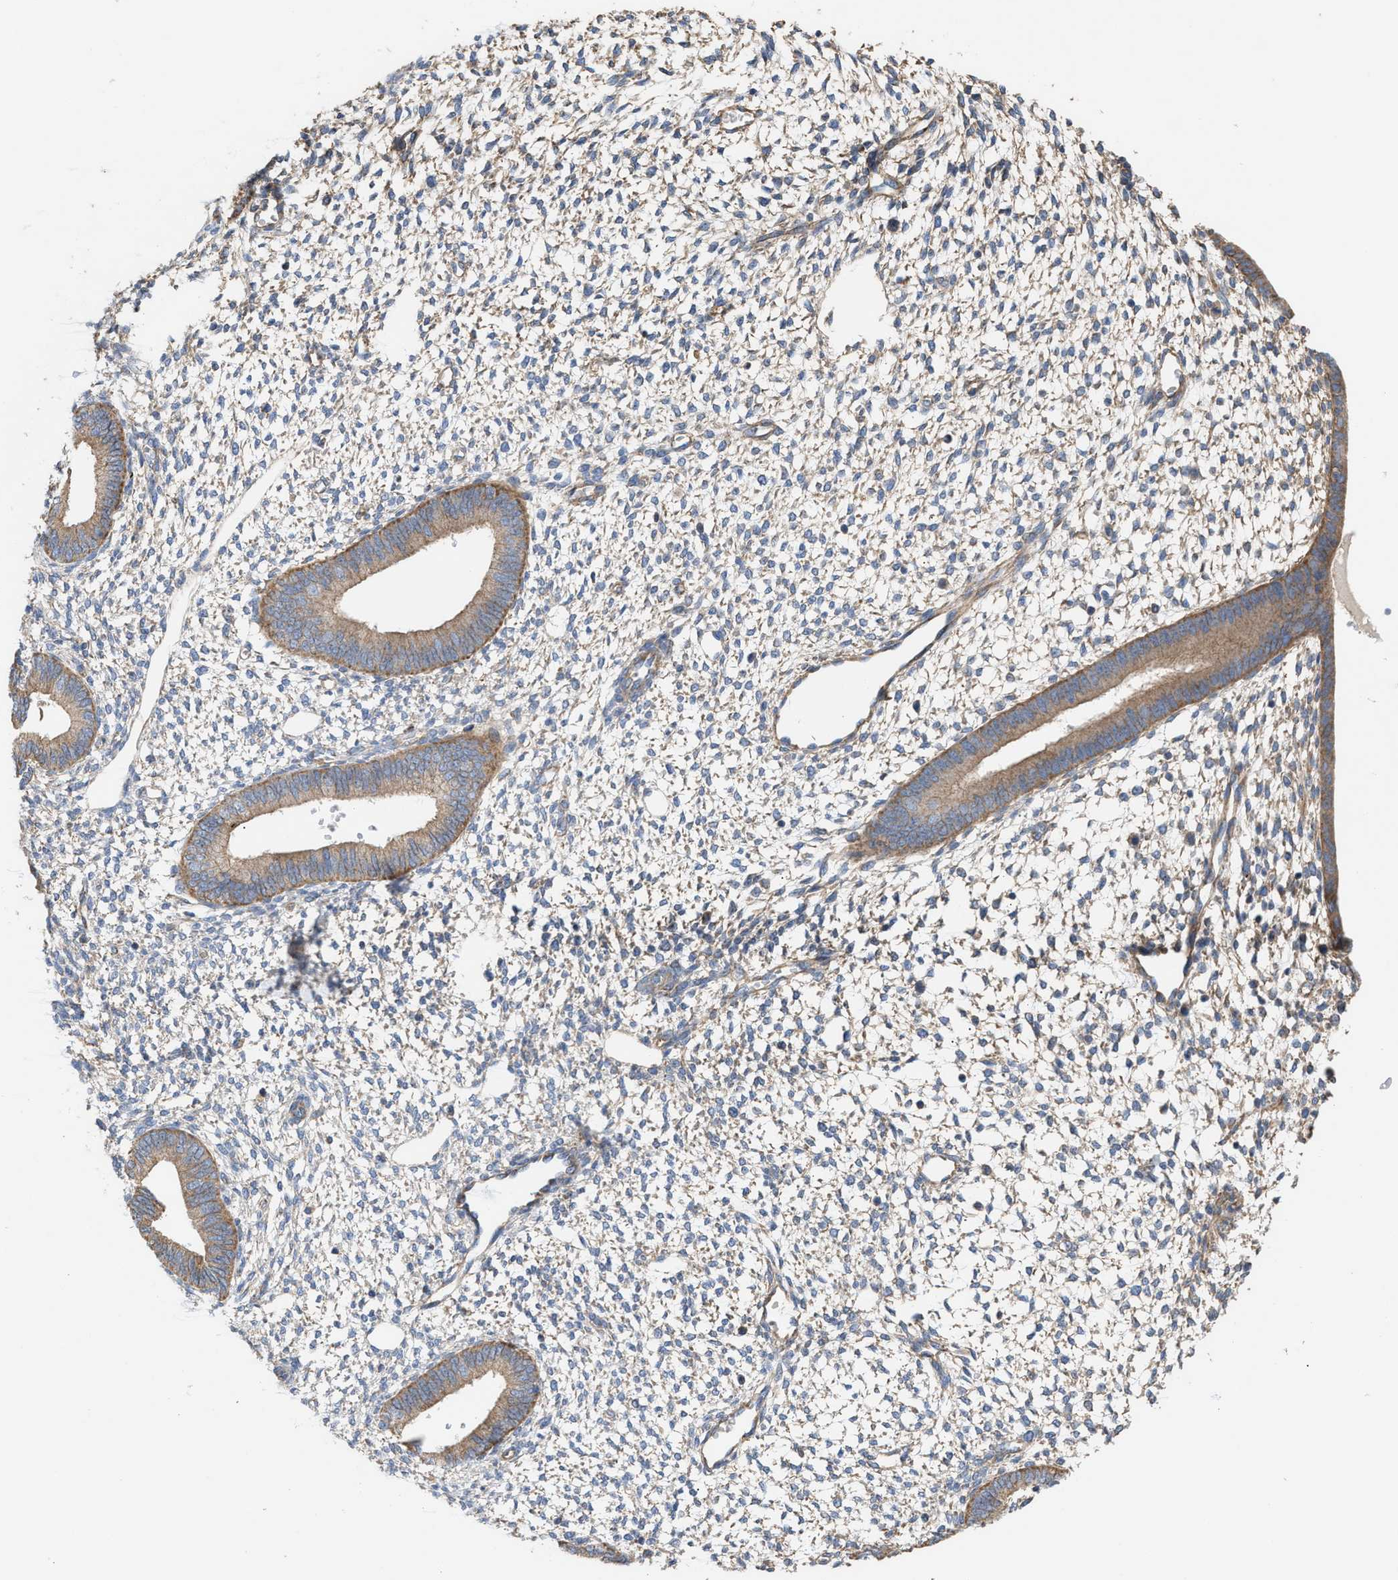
{"staining": {"intensity": "negative", "quantity": "none", "location": "none"}, "tissue": "endometrium", "cell_type": "Cells in endometrial stroma", "image_type": "normal", "snomed": [{"axis": "morphology", "description": "Normal tissue, NOS"}, {"axis": "topography", "description": "Endometrium"}], "caption": "IHC photomicrograph of benign endometrium: human endometrium stained with DAB (3,3'-diaminobenzidine) demonstrates no significant protein expression in cells in endometrial stroma.", "gene": "OXSM", "patient": {"sex": "female", "age": 46}}